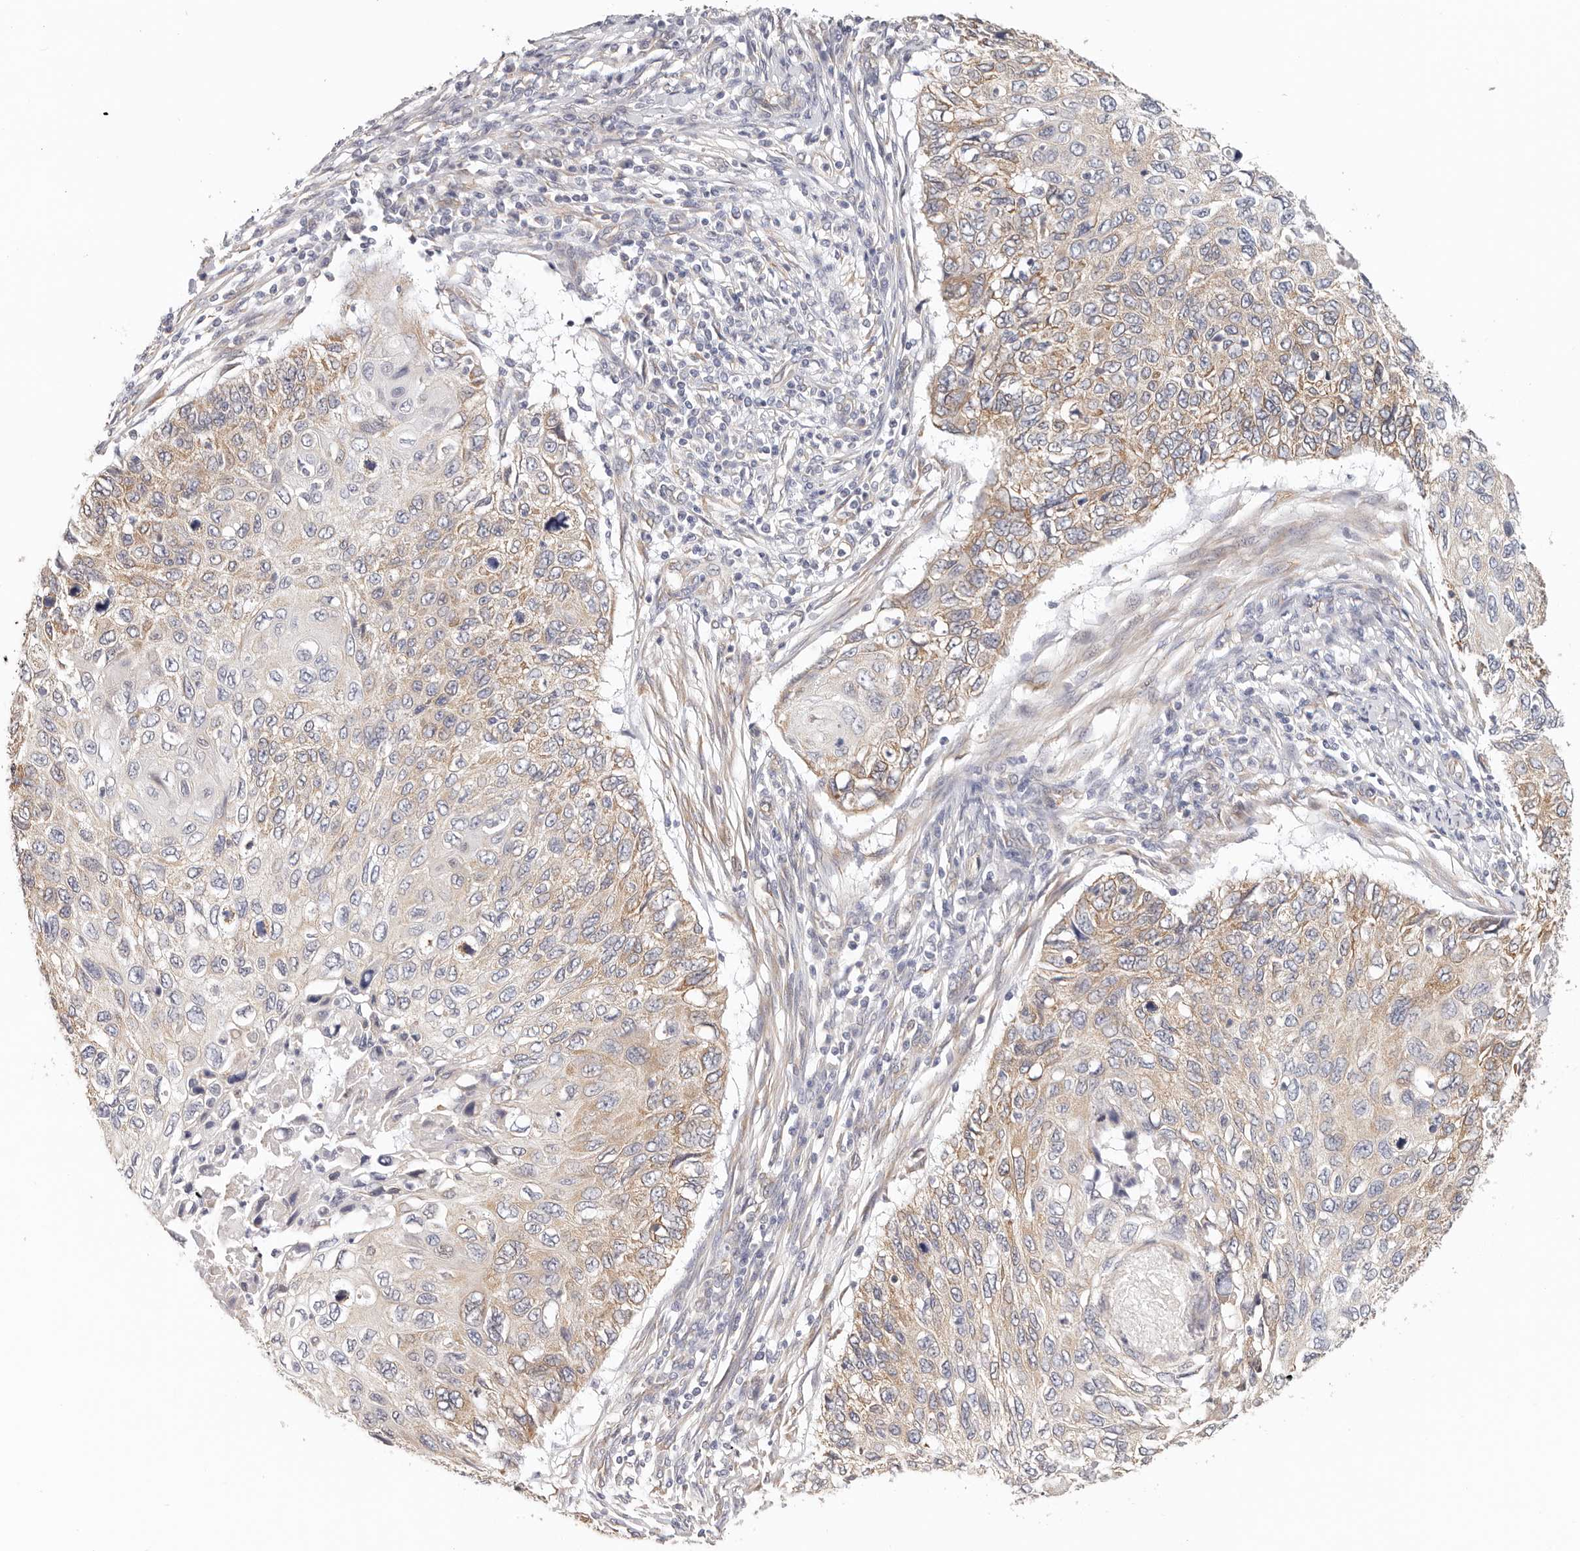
{"staining": {"intensity": "moderate", "quantity": "25%-75%", "location": "cytoplasmic/membranous"}, "tissue": "cervical cancer", "cell_type": "Tumor cells", "image_type": "cancer", "snomed": [{"axis": "morphology", "description": "Squamous cell carcinoma, NOS"}, {"axis": "topography", "description": "Cervix"}], "caption": "Squamous cell carcinoma (cervical) stained with a protein marker displays moderate staining in tumor cells.", "gene": "AFDN", "patient": {"sex": "female", "age": 70}}